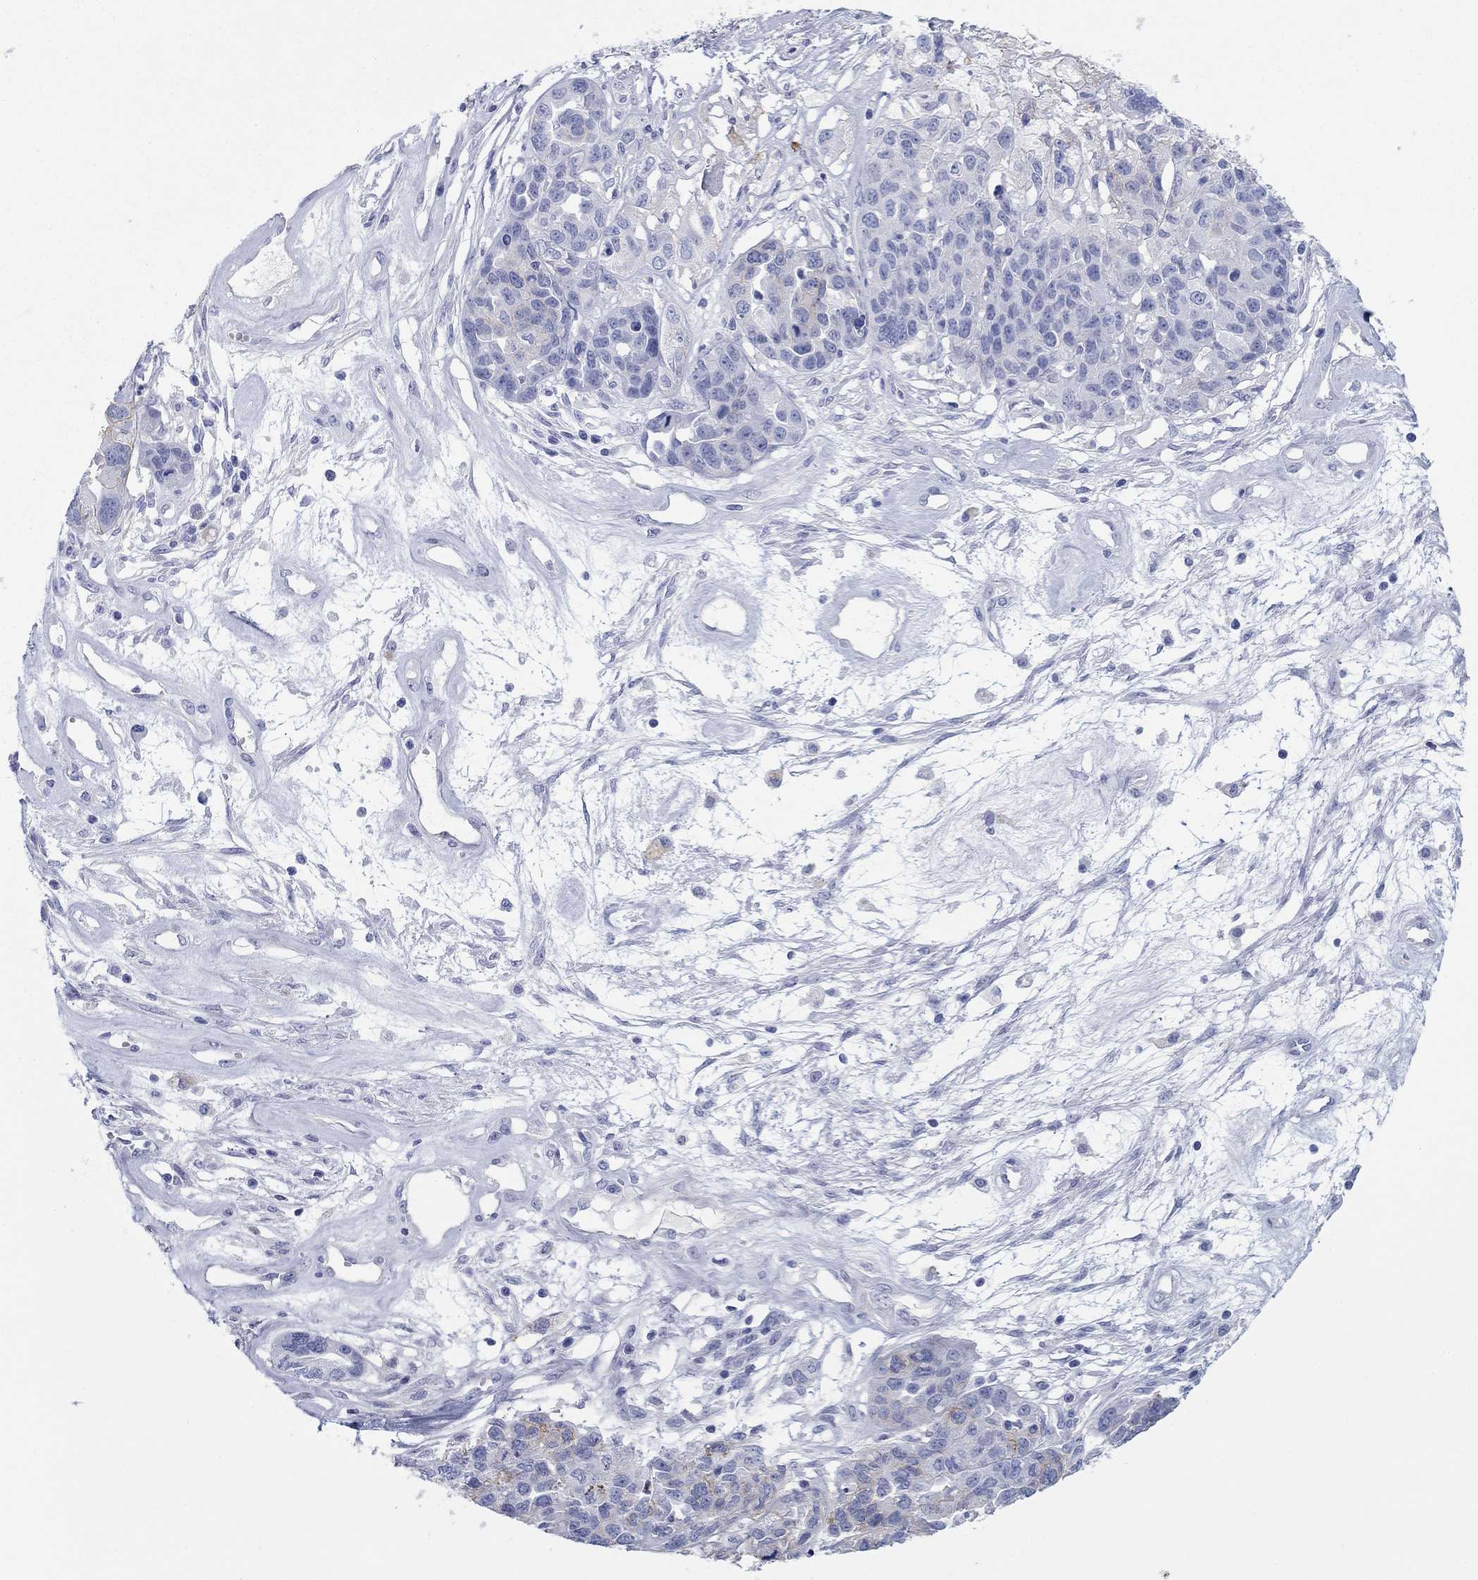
{"staining": {"intensity": "negative", "quantity": "none", "location": "none"}, "tissue": "ovarian cancer", "cell_type": "Tumor cells", "image_type": "cancer", "snomed": [{"axis": "morphology", "description": "Cystadenocarcinoma, serous, NOS"}, {"axis": "topography", "description": "Ovary"}], "caption": "A micrograph of human ovarian cancer is negative for staining in tumor cells.", "gene": "ATP1B1", "patient": {"sex": "female", "age": 87}}